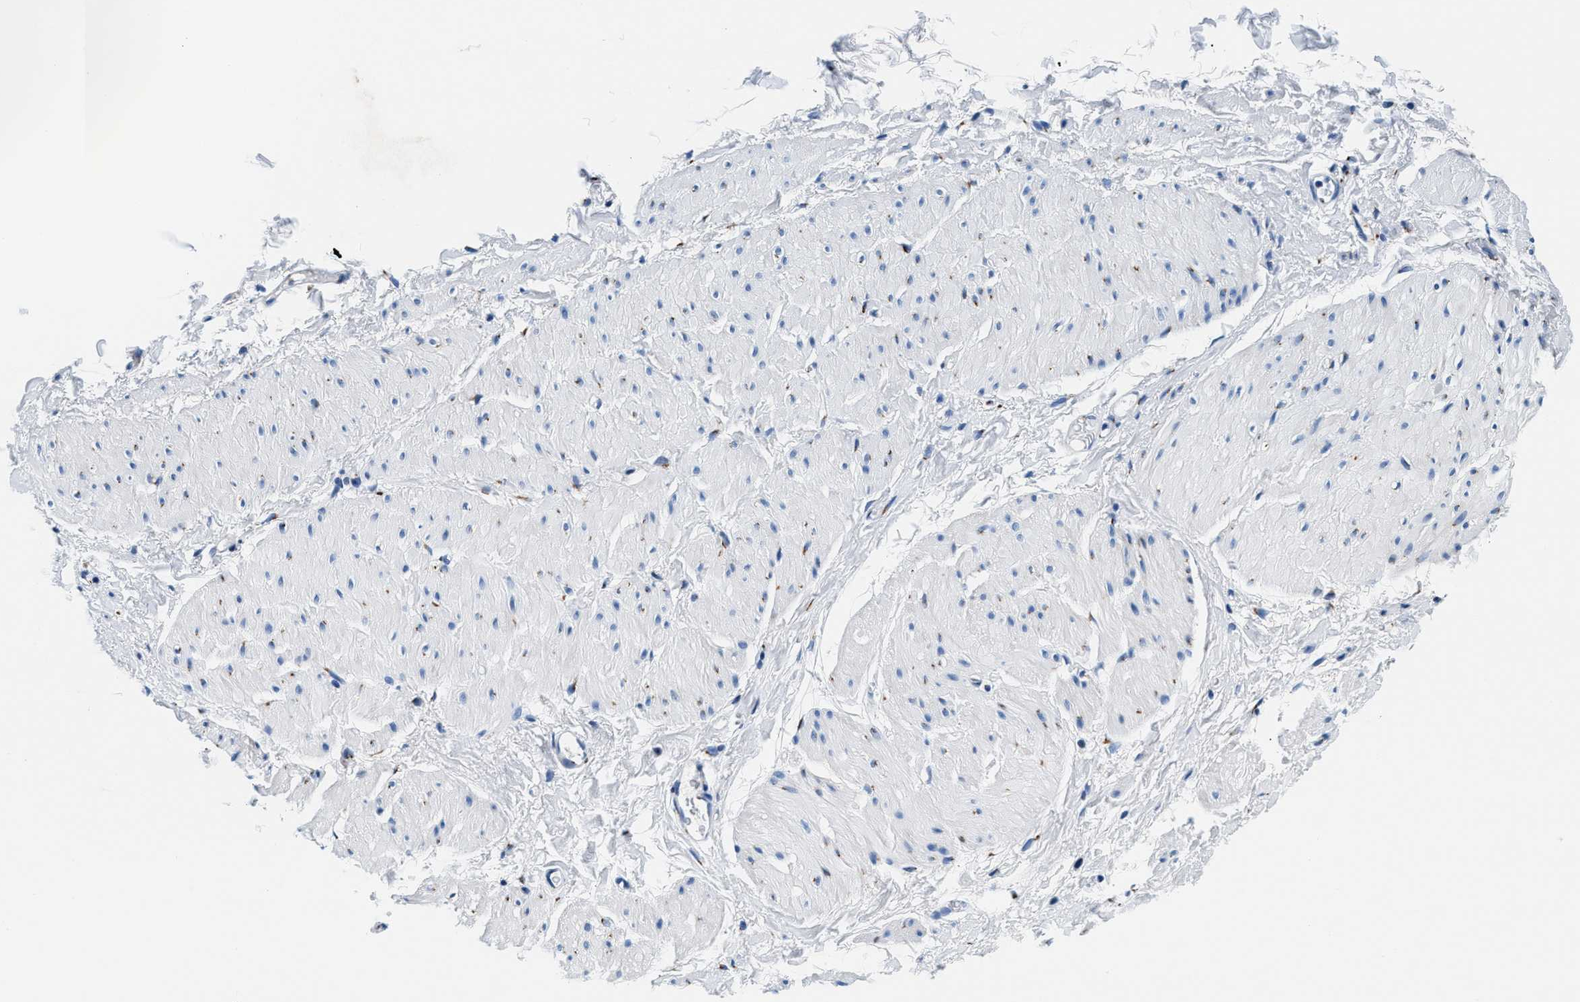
{"staining": {"intensity": "negative", "quantity": "none", "location": "none"}, "tissue": "smooth muscle", "cell_type": "Smooth muscle cells", "image_type": "normal", "snomed": [{"axis": "morphology", "description": "Normal tissue, NOS"}, {"axis": "topography", "description": "Smooth muscle"}], "caption": "This is an IHC photomicrograph of unremarkable human smooth muscle. There is no staining in smooth muscle cells.", "gene": "VPS53", "patient": {"sex": "male", "age": 16}}